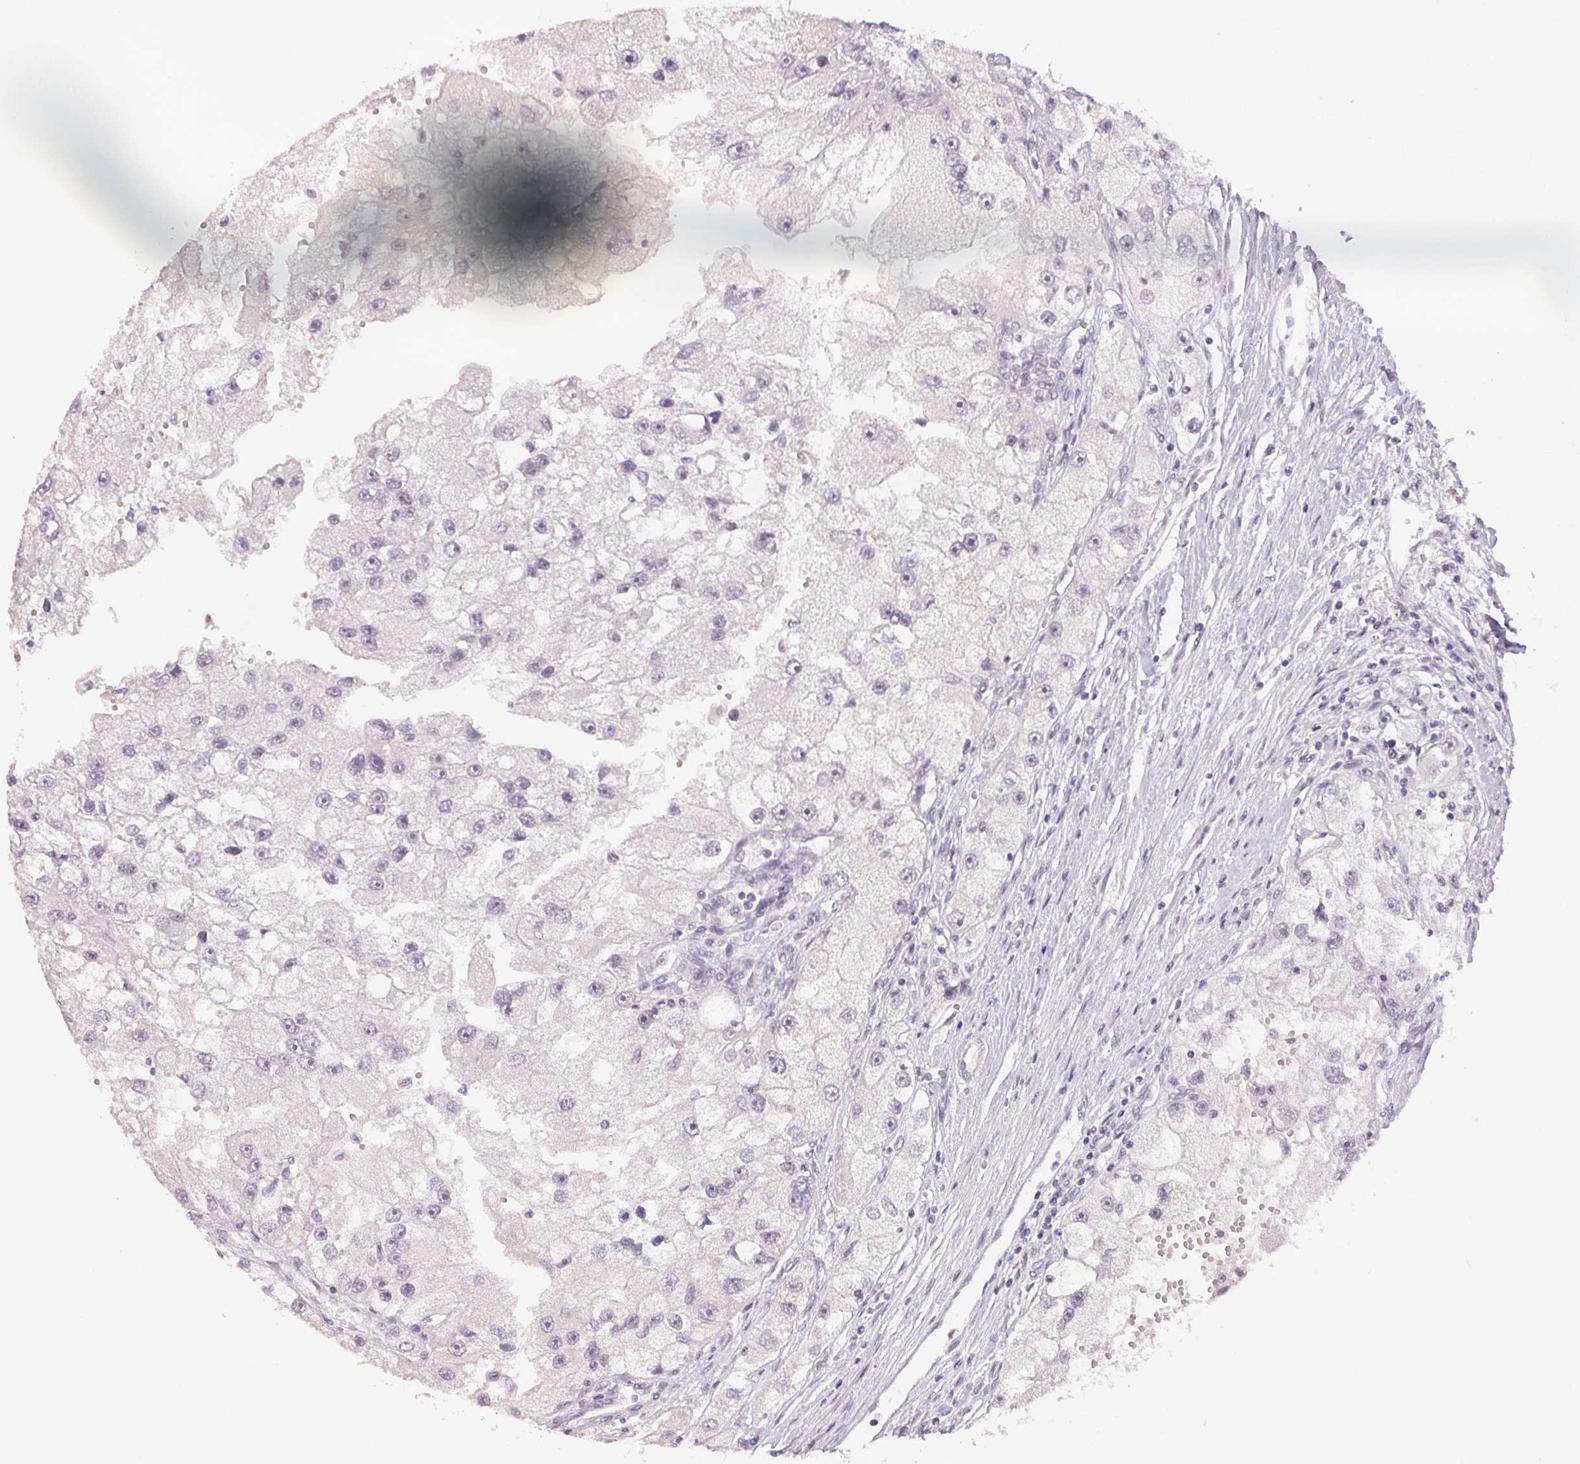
{"staining": {"intensity": "negative", "quantity": "none", "location": "none"}, "tissue": "renal cancer", "cell_type": "Tumor cells", "image_type": "cancer", "snomed": [{"axis": "morphology", "description": "Adenocarcinoma, NOS"}, {"axis": "topography", "description": "Kidney"}], "caption": "The immunohistochemistry (IHC) micrograph has no significant staining in tumor cells of renal adenocarcinoma tissue. (Brightfield microscopy of DAB (3,3'-diaminobenzidine) IHC at high magnification).", "gene": "POLR3G", "patient": {"sex": "male", "age": 63}}